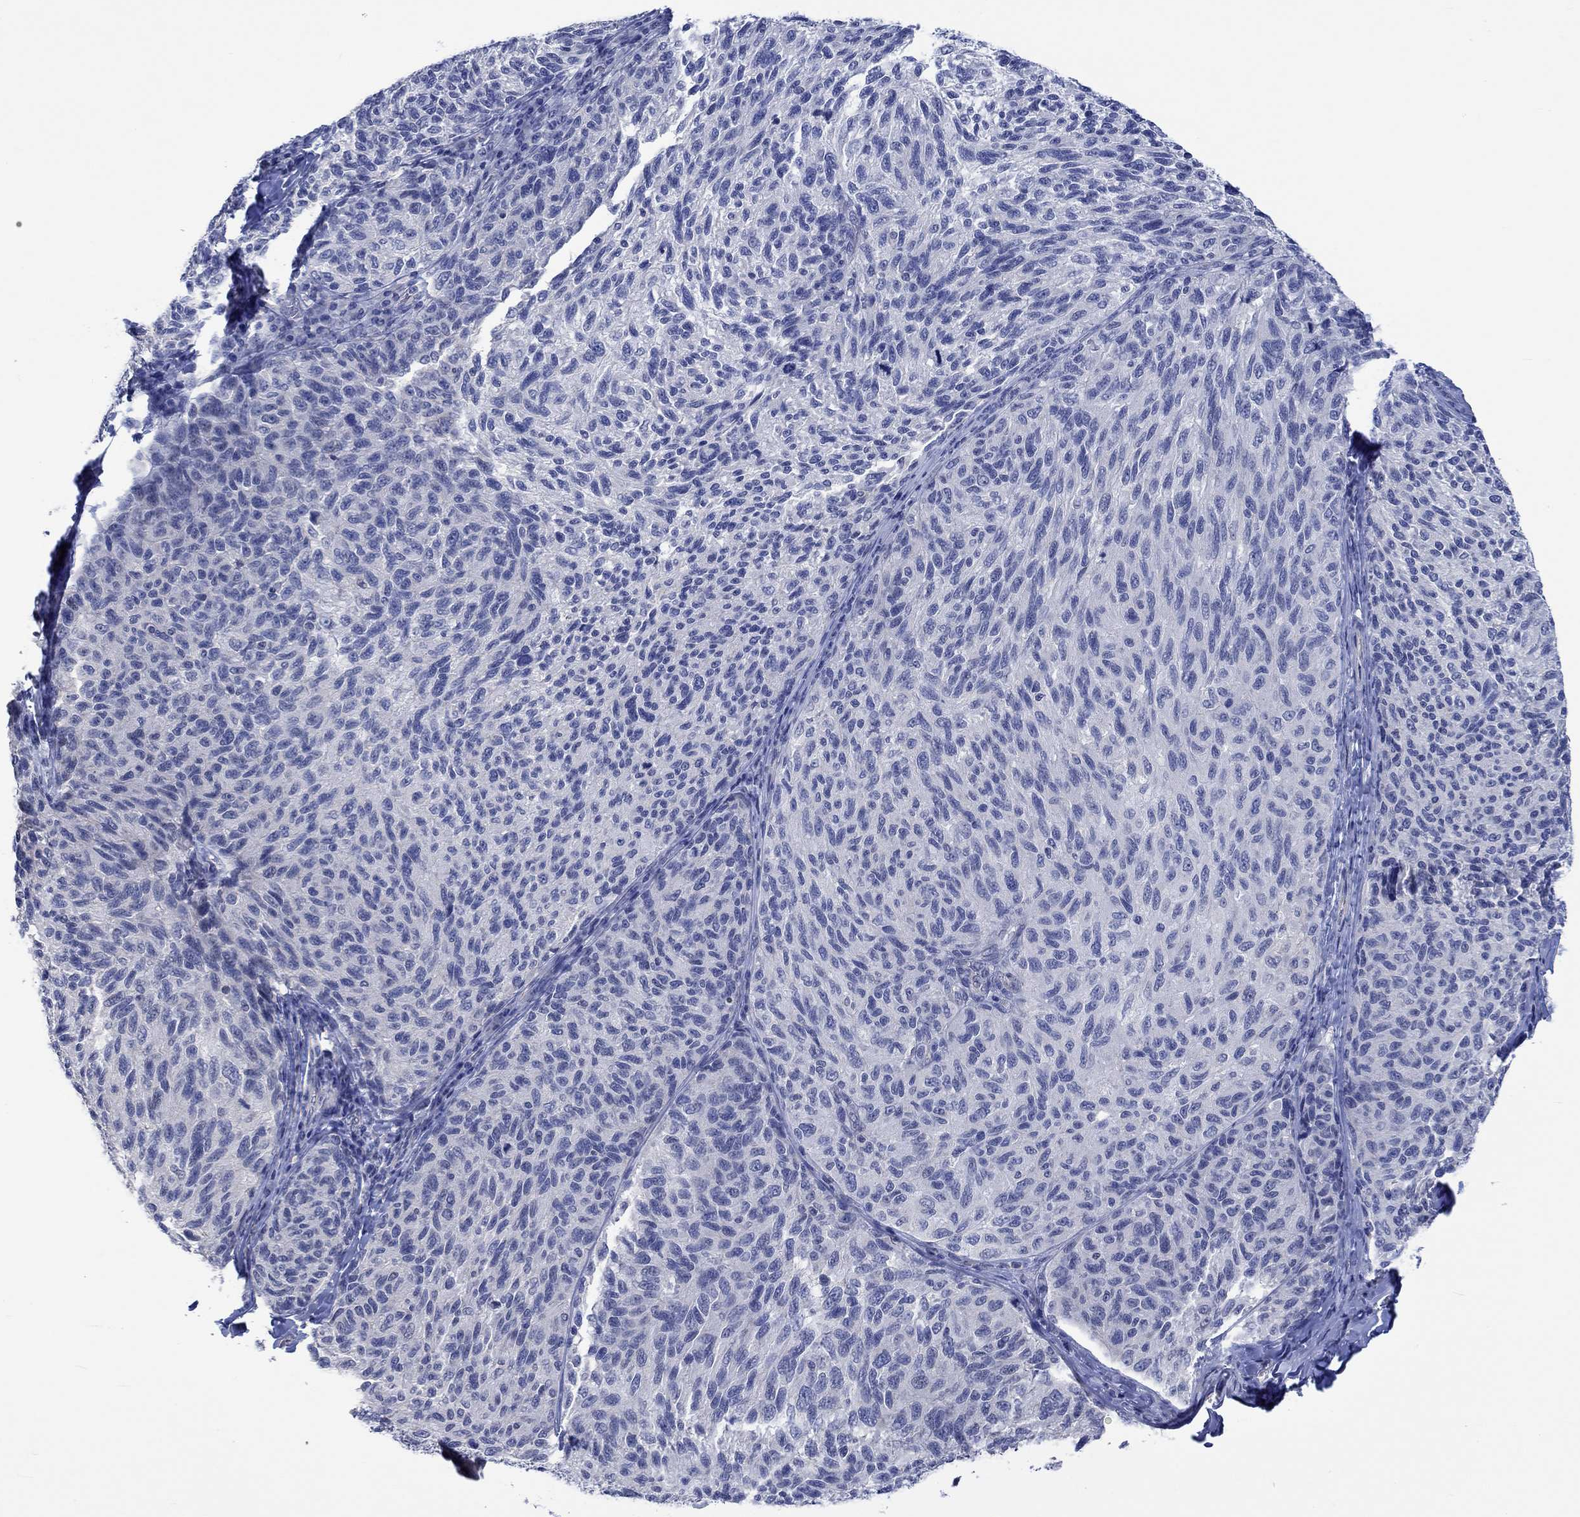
{"staining": {"intensity": "negative", "quantity": "none", "location": "none"}, "tissue": "melanoma", "cell_type": "Tumor cells", "image_type": "cancer", "snomed": [{"axis": "morphology", "description": "Malignant melanoma, NOS"}, {"axis": "topography", "description": "Skin"}], "caption": "This is an immunohistochemistry photomicrograph of malignant melanoma. There is no staining in tumor cells.", "gene": "AGRP", "patient": {"sex": "female", "age": 73}}